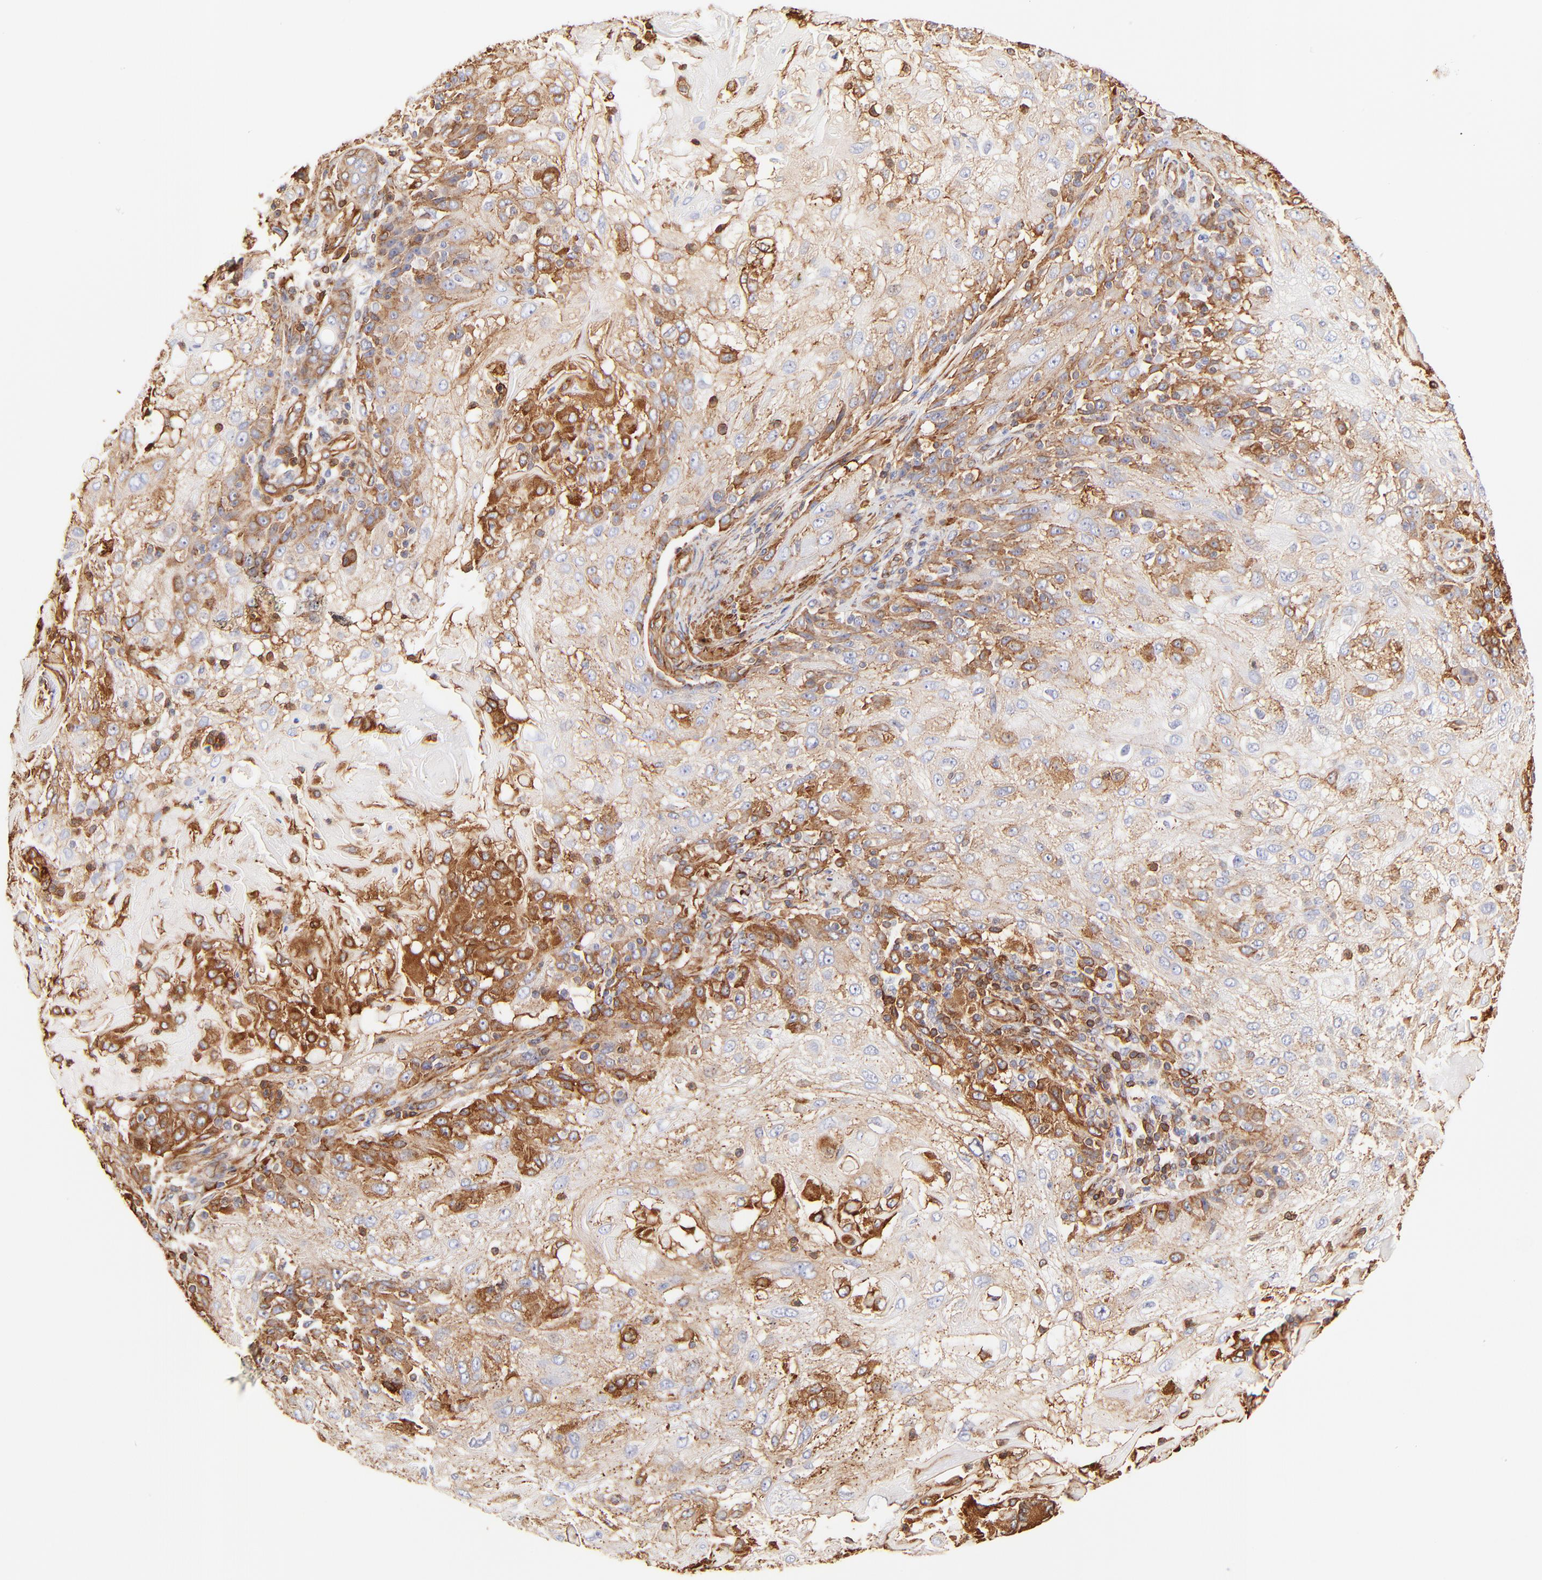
{"staining": {"intensity": "strong", "quantity": "25%-75%", "location": "cytoplasmic/membranous"}, "tissue": "skin cancer", "cell_type": "Tumor cells", "image_type": "cancer", "snomed": [{"axis": "morphology", "description": "Normal tissue, NOS"}, {"axis": "morphology", "description": "Squamous cell carcinoma, NOS"}, {"axis": "topography", "description": "Skin"}], "caption": "Skin cancer was stained to show a protein in brown. There is high levels of strong cytoplasmic/membranous expression in approximately 25%-75% of tumor cells.", "gene": "FLNA", "patient": {"sex": "female", "age": 83}}